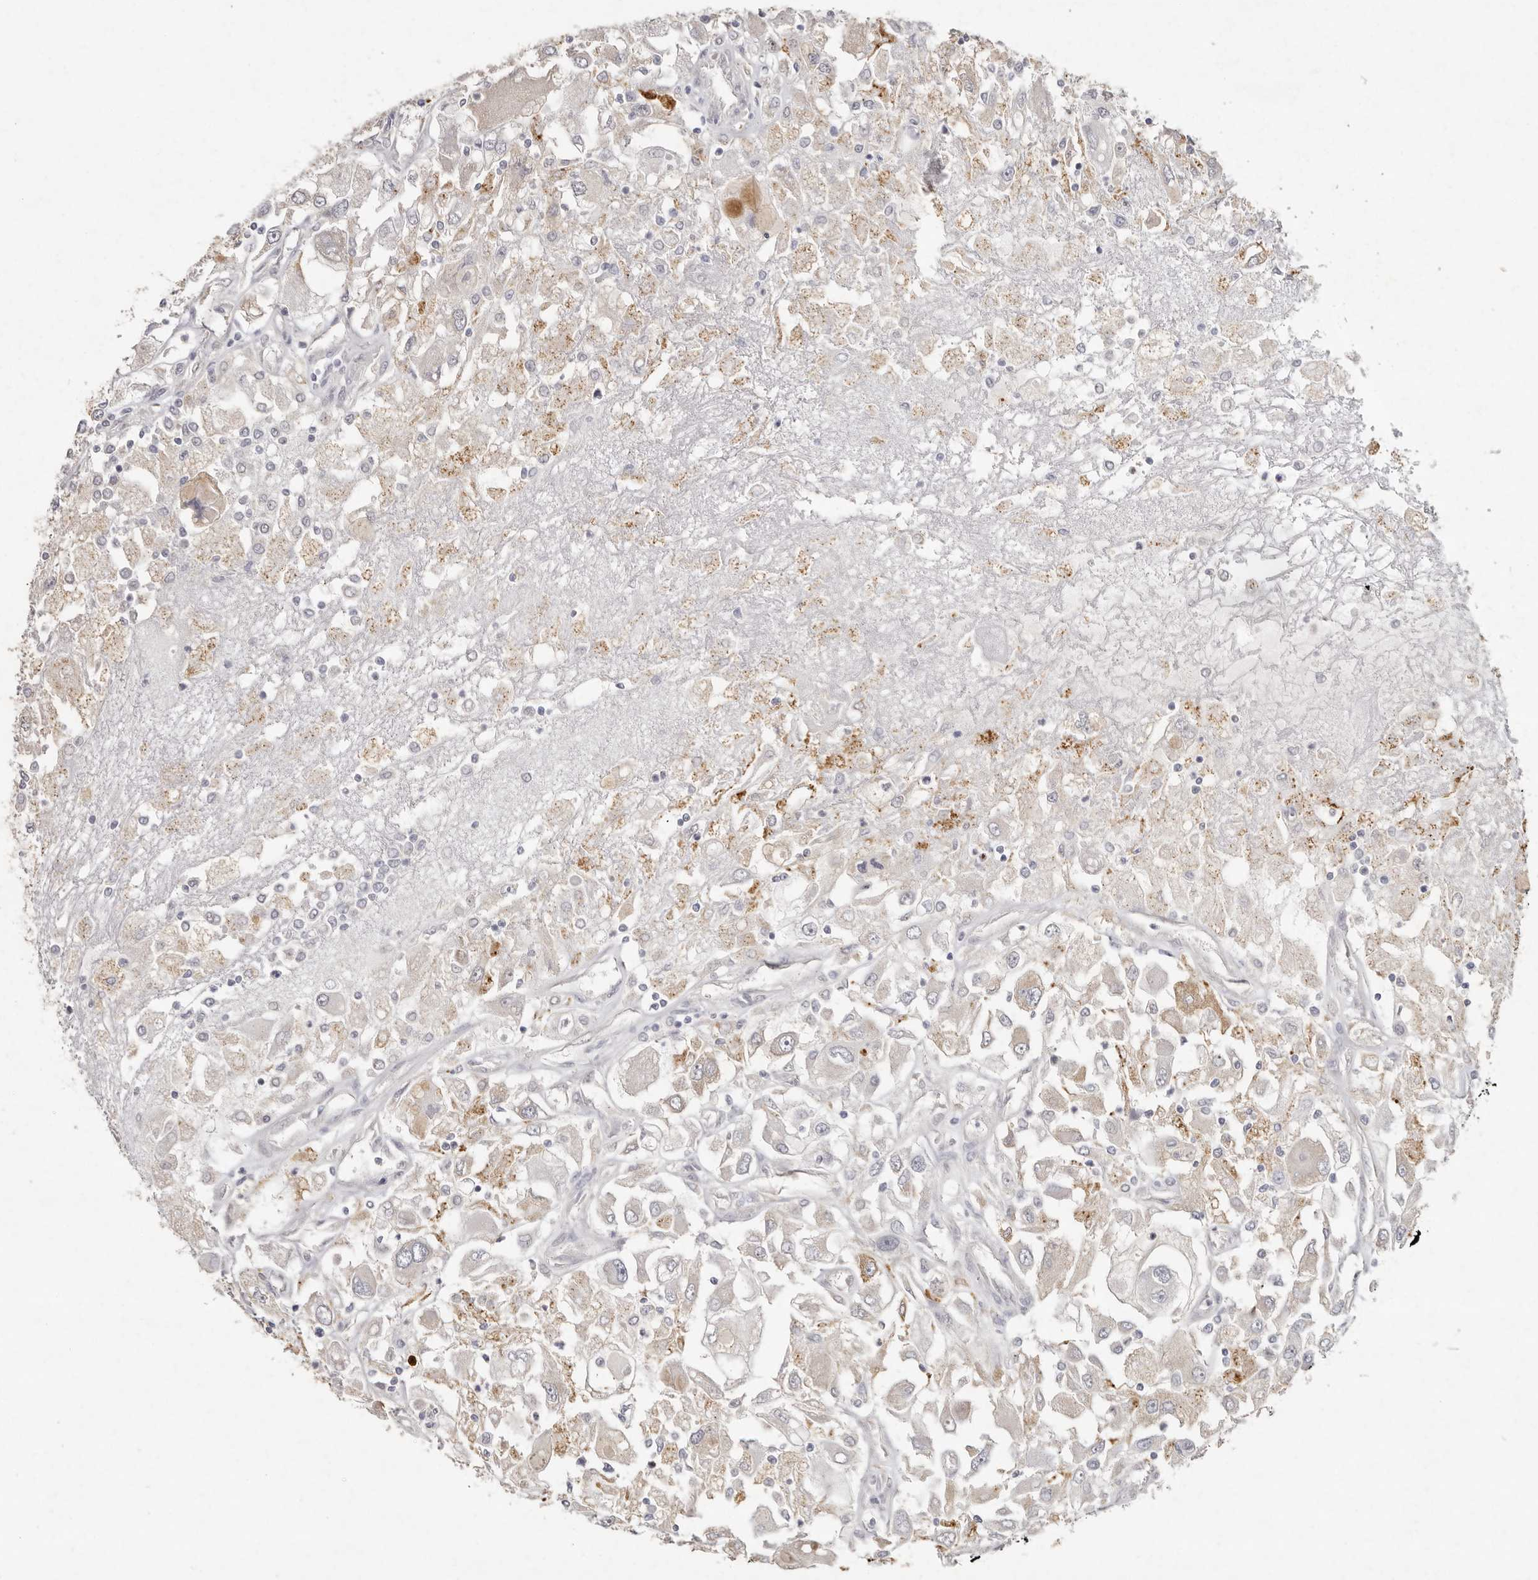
{"staining": {"intensity": "negative", "quantity": "none", "location": "none"}, "tissue": "renal cancer", "cell_type": "Tumor cells", "image_type": "cancer", "snomed": [{"axis": "morphology", "description": "Adenocarcinoma, NOS"}, {"axis": "topography", "description": "Kidney"}], "caption": "This is an IHC photomicrograph of renal cancer. There is no positivity in tumor cells.", "gene": "FAM185A", "patient": {"sex": "female", "age": 52}}